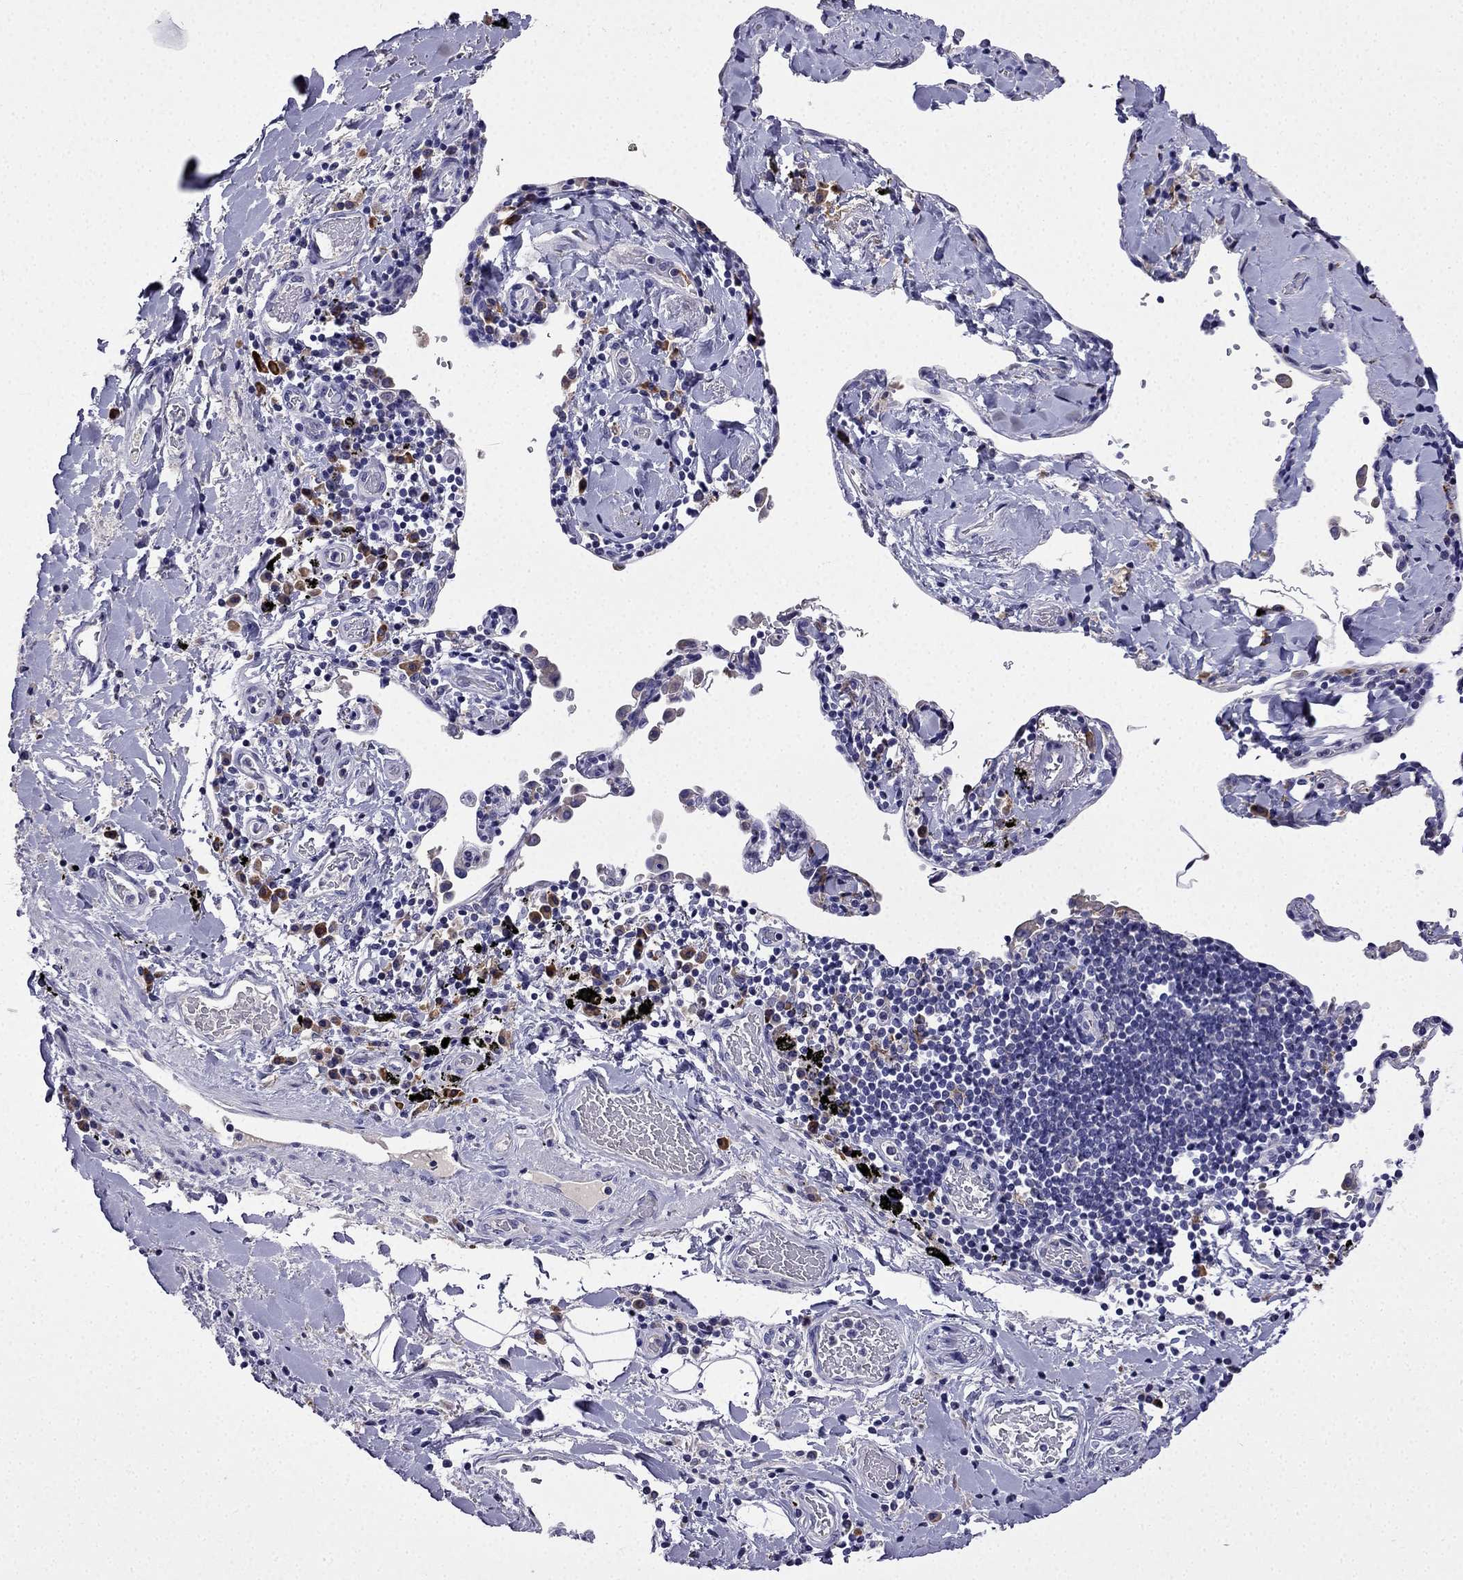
{"staining": {"intensity": "negative", "quantity": "none", "location": "none"}, "tissue": "lung cancer", "cell_type": "Tumor cells", "image_type": "cancer", "snomed": [{"axis": "morphology", "description": "Squamous cell carcinoma, NOS"}, {"axis": "topography", "description": "Lung"}], "caption": "The histopathology image exhibits no significant staining in tumor cells of squamous cell carcinoma (lung). The staining was performed using DAB (3,3'-diaminobenzidine) to visualize the protein expression in brown, while the nuclei were stained in blue with hematoxylin (Magnification: 20x).", "gene": "TSSK4", "patient": {"sex": "male", "age": 57}}